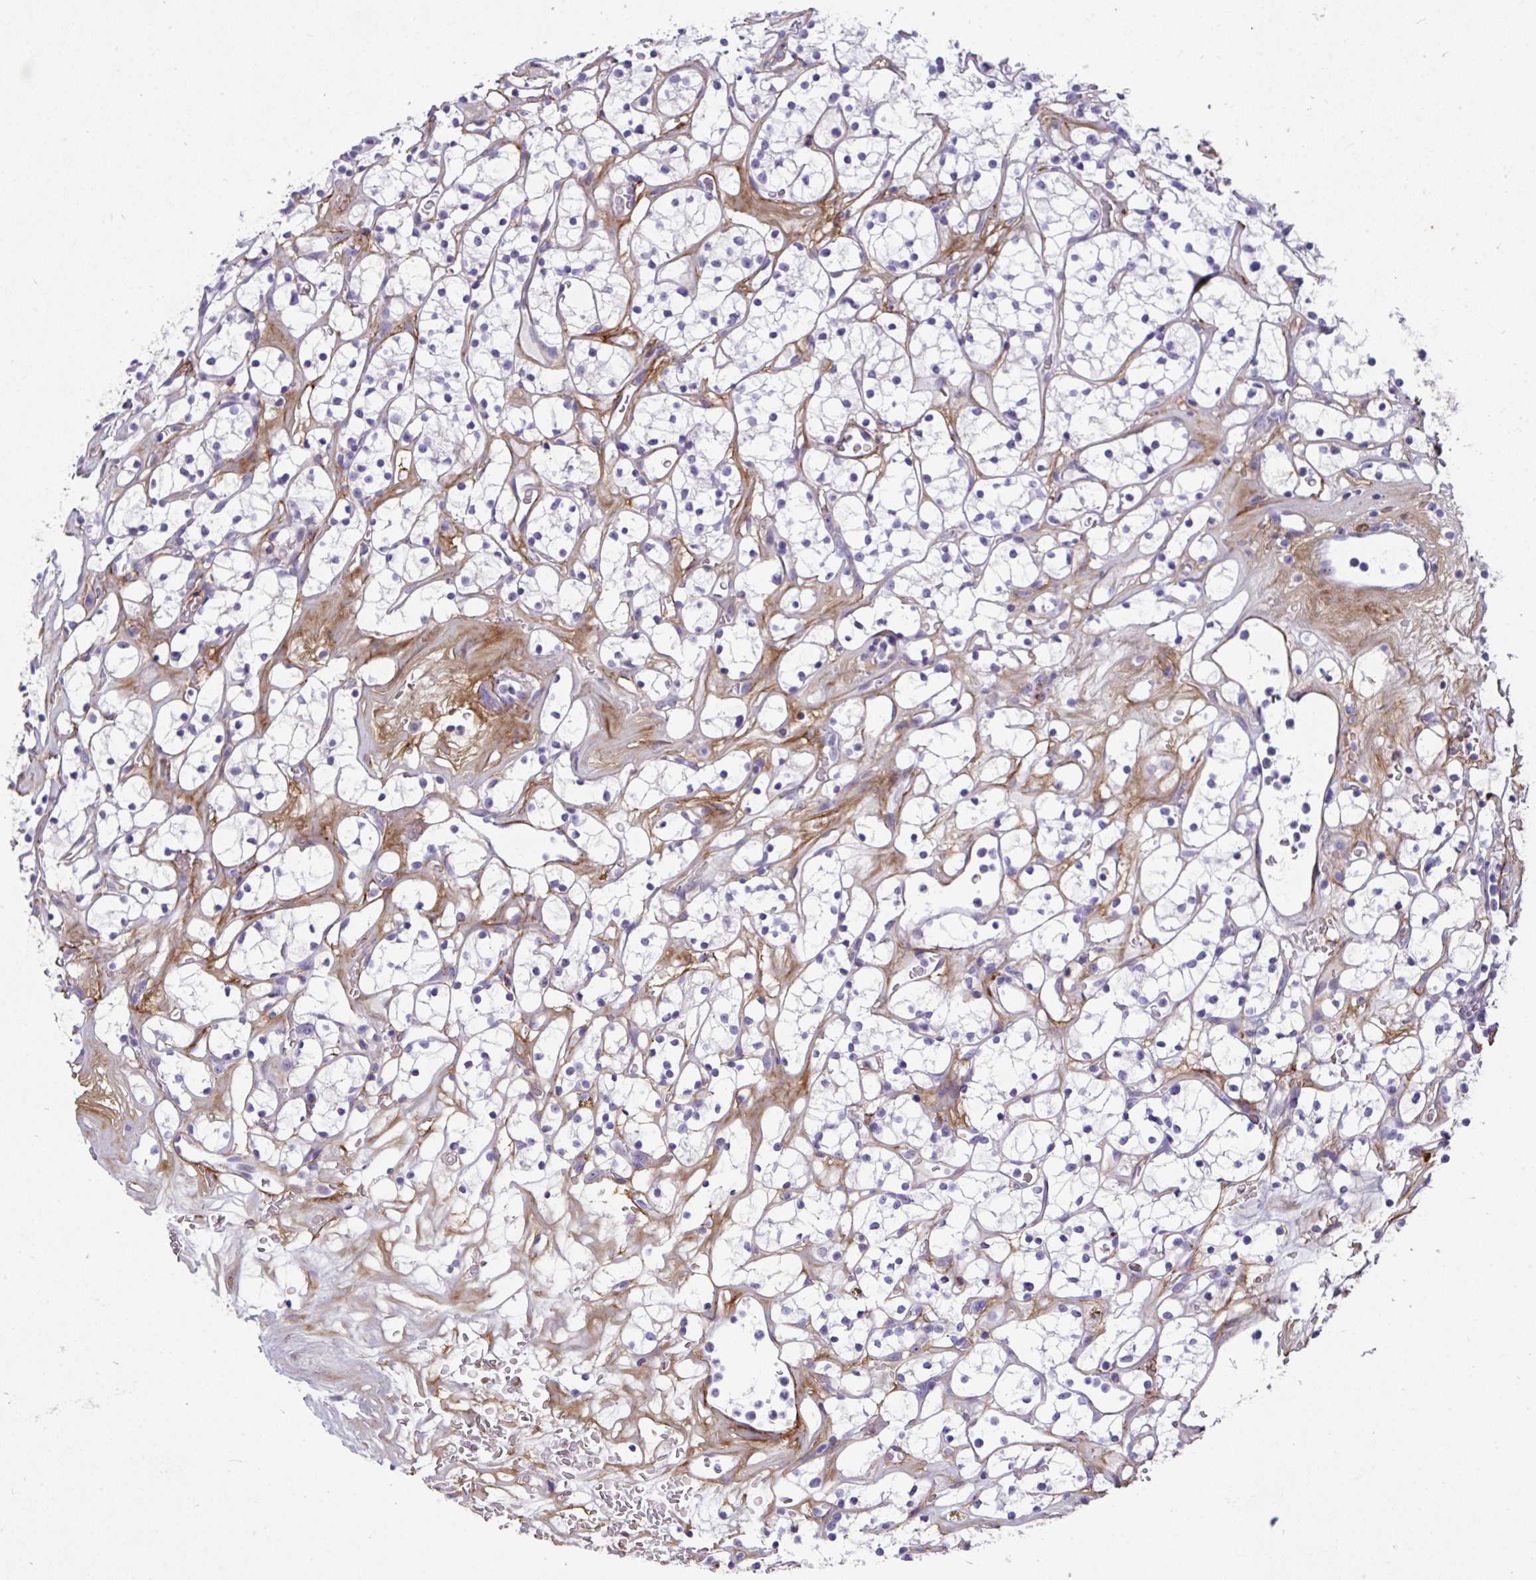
{"staining": {"intensity": "negative", "quantity": "none", "location": "none"}, "tissue": "renal cancer", "cell_type": "Tumor cells", "image_type": "cancer", "snomed": [{"axis": "morphology", "description": "Adenocarcinoma, NOS"}, {"axis": "topography", "description": "Kidney"}], "caption": "The histopathology image reveals no staining of tumor cells in renal cancer.", "gene": "LHFPL6", "patient": {"sex": "female", "age": 64}}